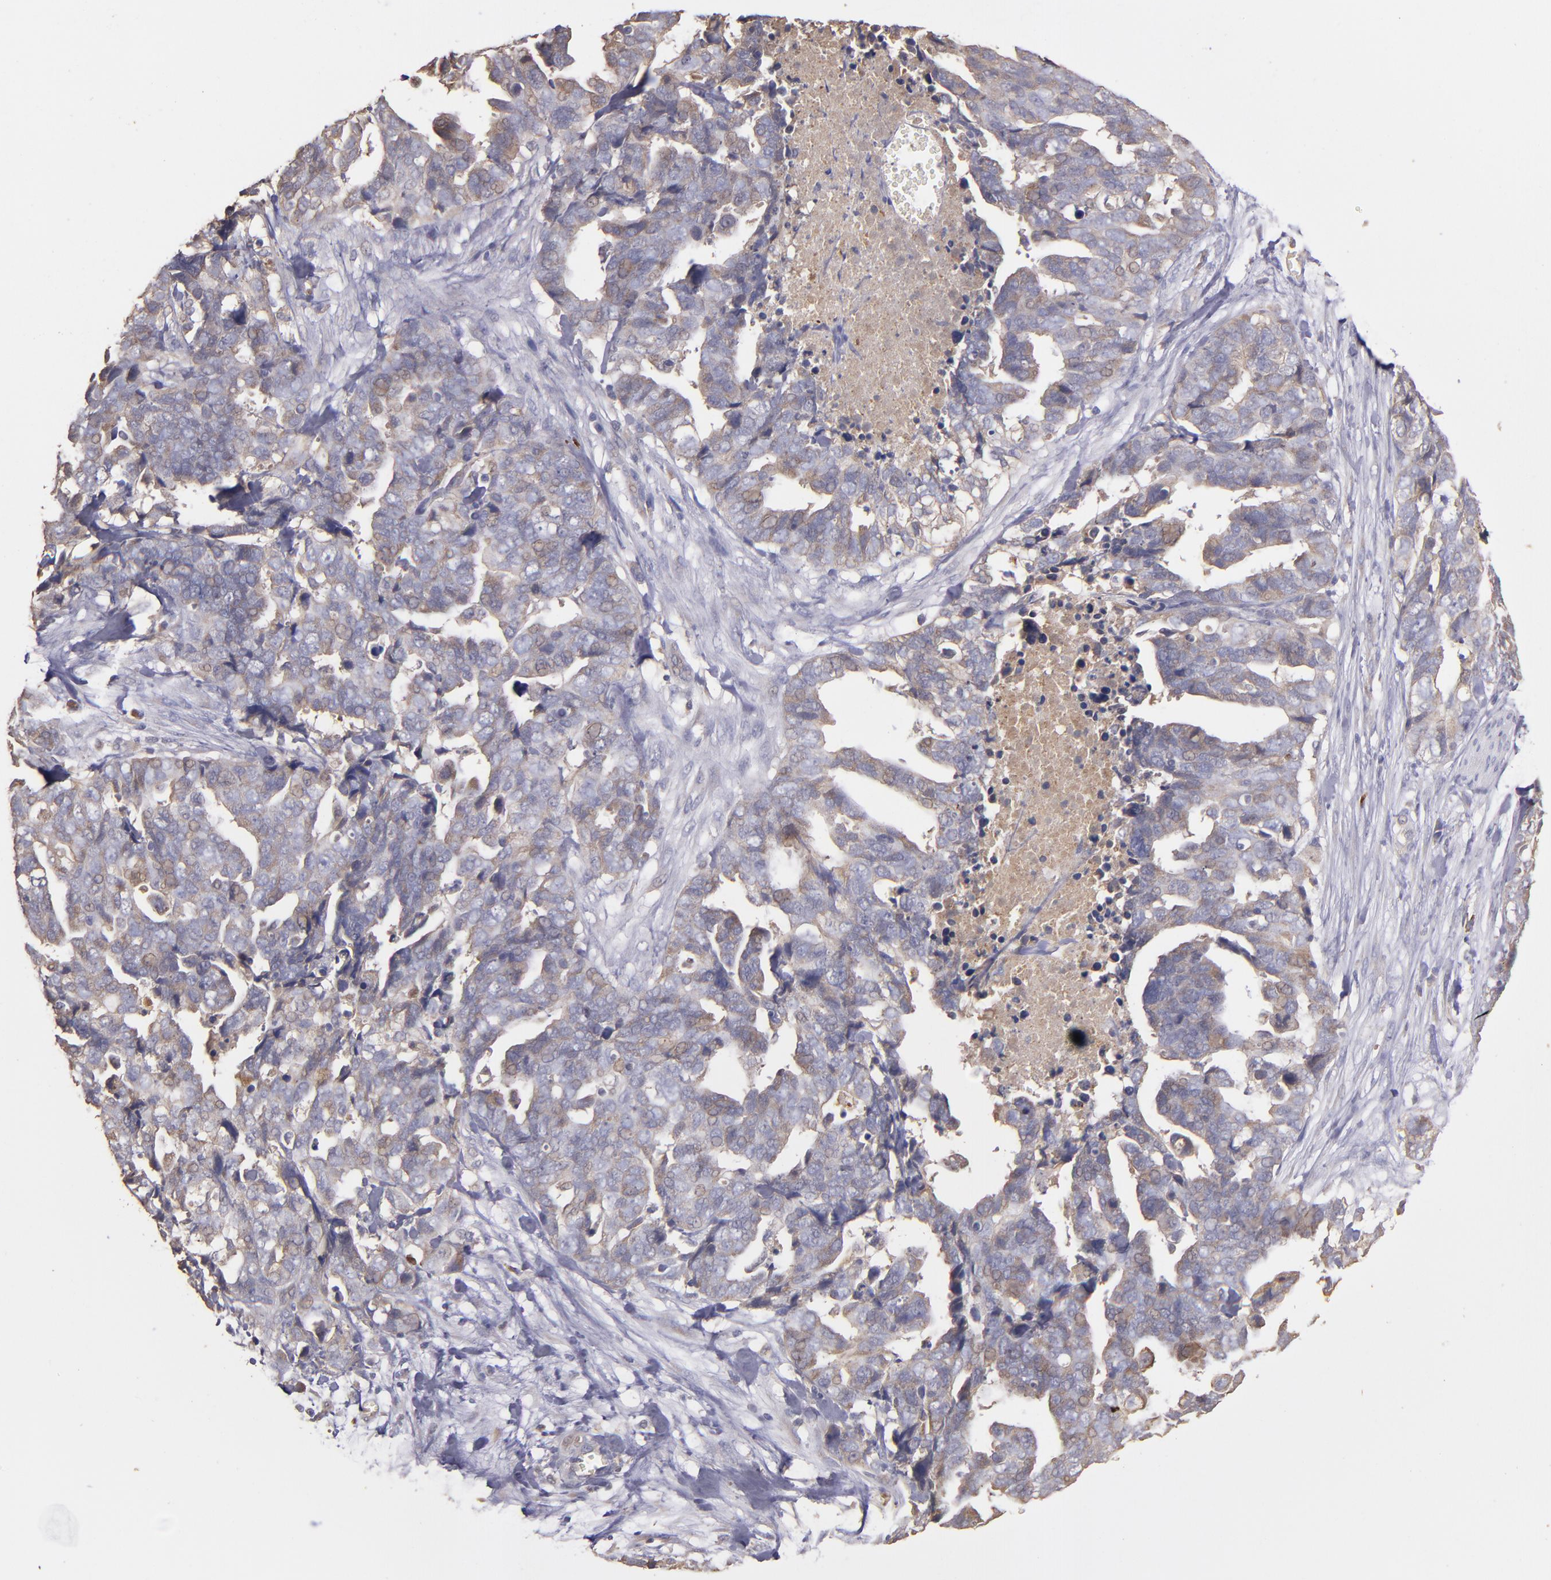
{"staining": {"intensity": "weak", "quantity": ">75%", "location": "cytoplasmic/membranous"}, "tissue": "ovarian cancer", "cell_type": "Tumor cells", "image_type": "cancer", "snomed": [{"axis": "morphology", "description": "Normal tissue, NOS"}, {"axis": "morphology", "description": "Cystadenocarcinoma, serous, NOS"}, {"axis": "topography", "description": "Fallopian tube"}, {"axis": "topography", "description": "Ovary"}], "caption": "Protein staining exhibits weak cytoplasmic/membranous expression in about >75% of tumor cells in ovarian cancer.", "gene": "SRRD", "patient": {"sex": "female", "age": 56}}